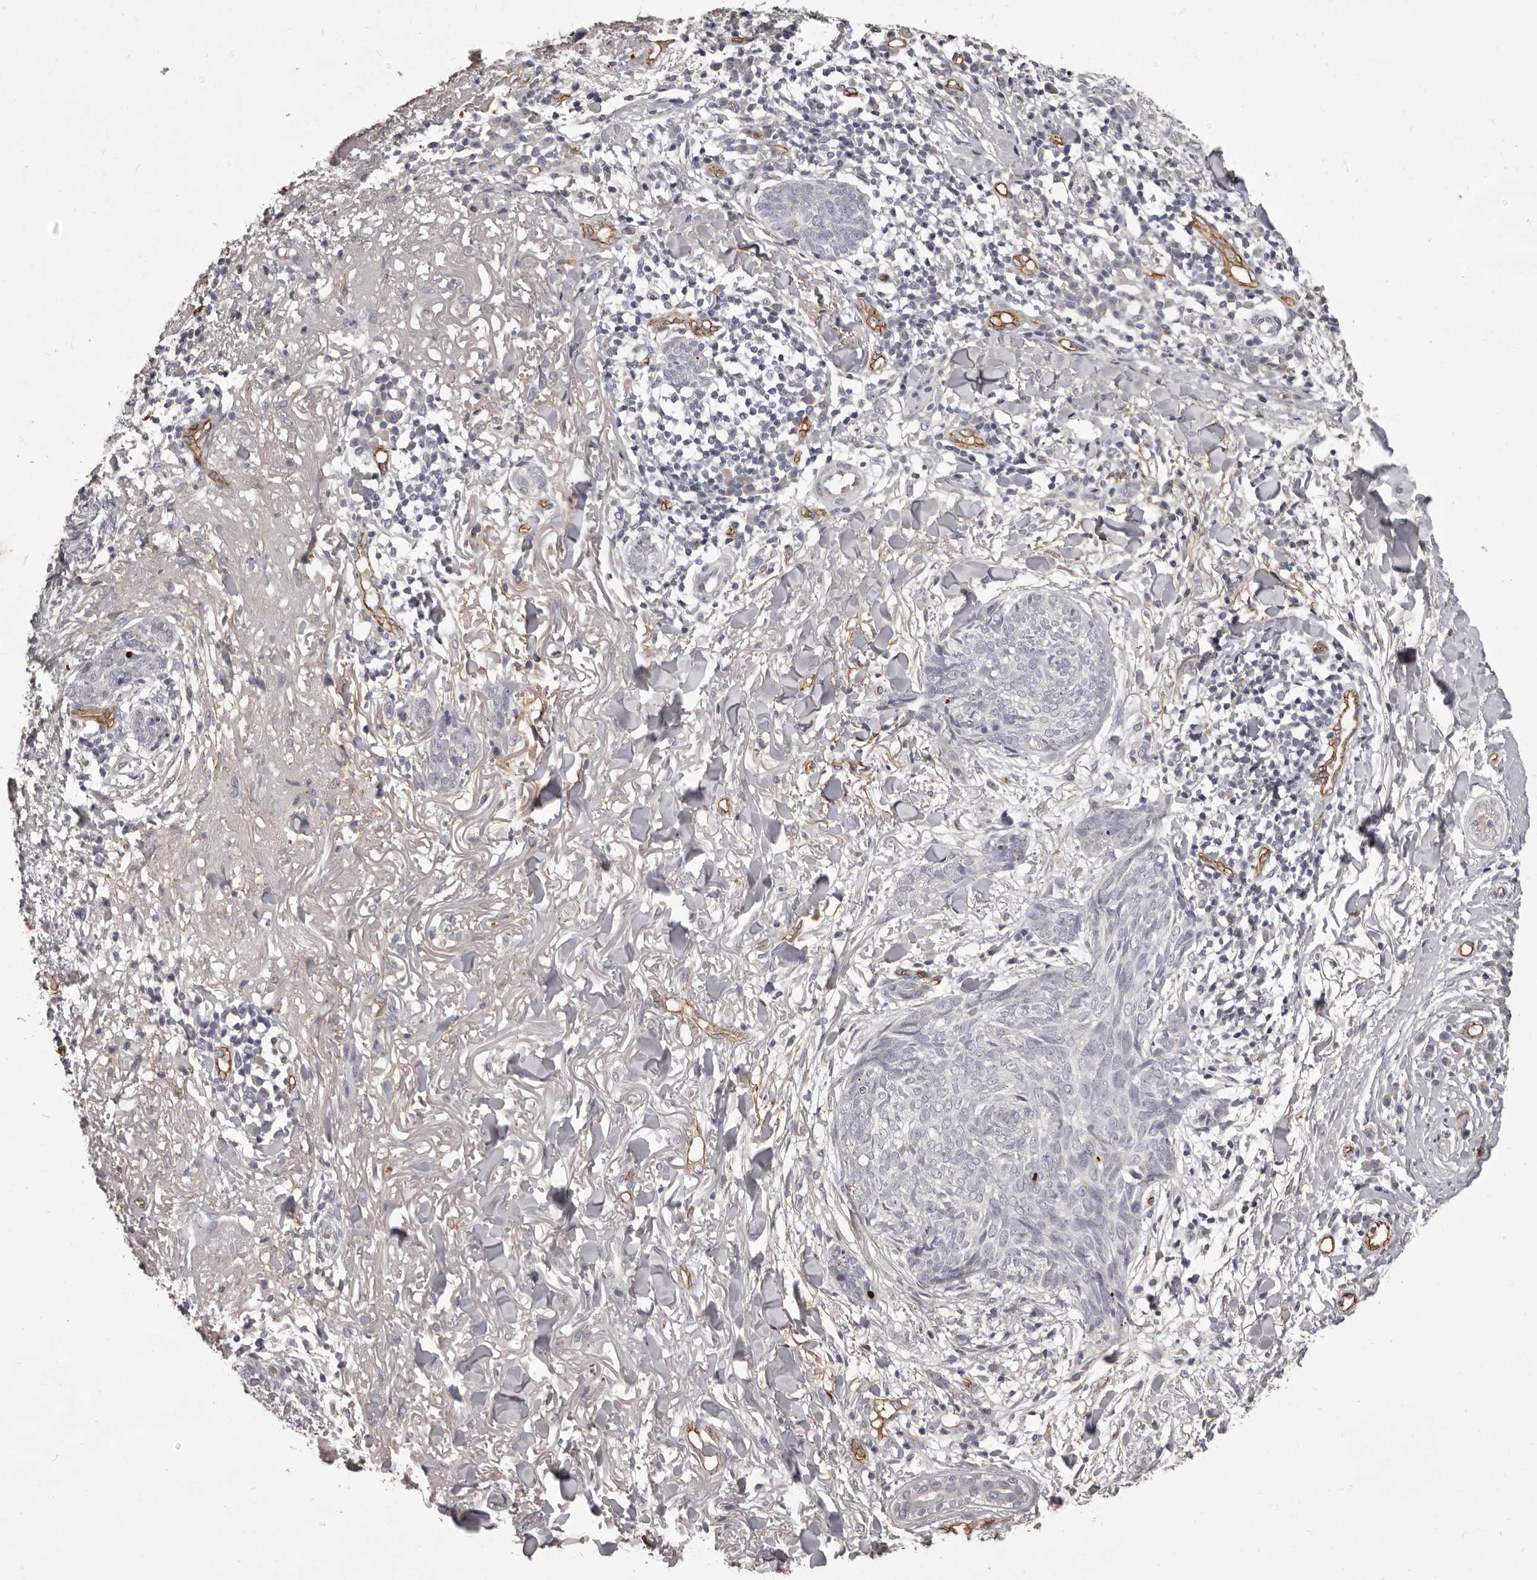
{"staining": {"intensity": "negative", "quantity": "none", "location": "none"}, "tissue": "skin cancer", "cell_type": "Tumor cells", "image_type": "cancer", "snomed": [{"axis": "morphology", "description": "Basal cell carcinoma"}, {"axis": "topography", "description": "Skin"}], "caption": "Tumor cells show no significant expression in basal cell carcinoma (skin).", "gene": "GPR78", "patient": {"sex": "male", "age": 85}}